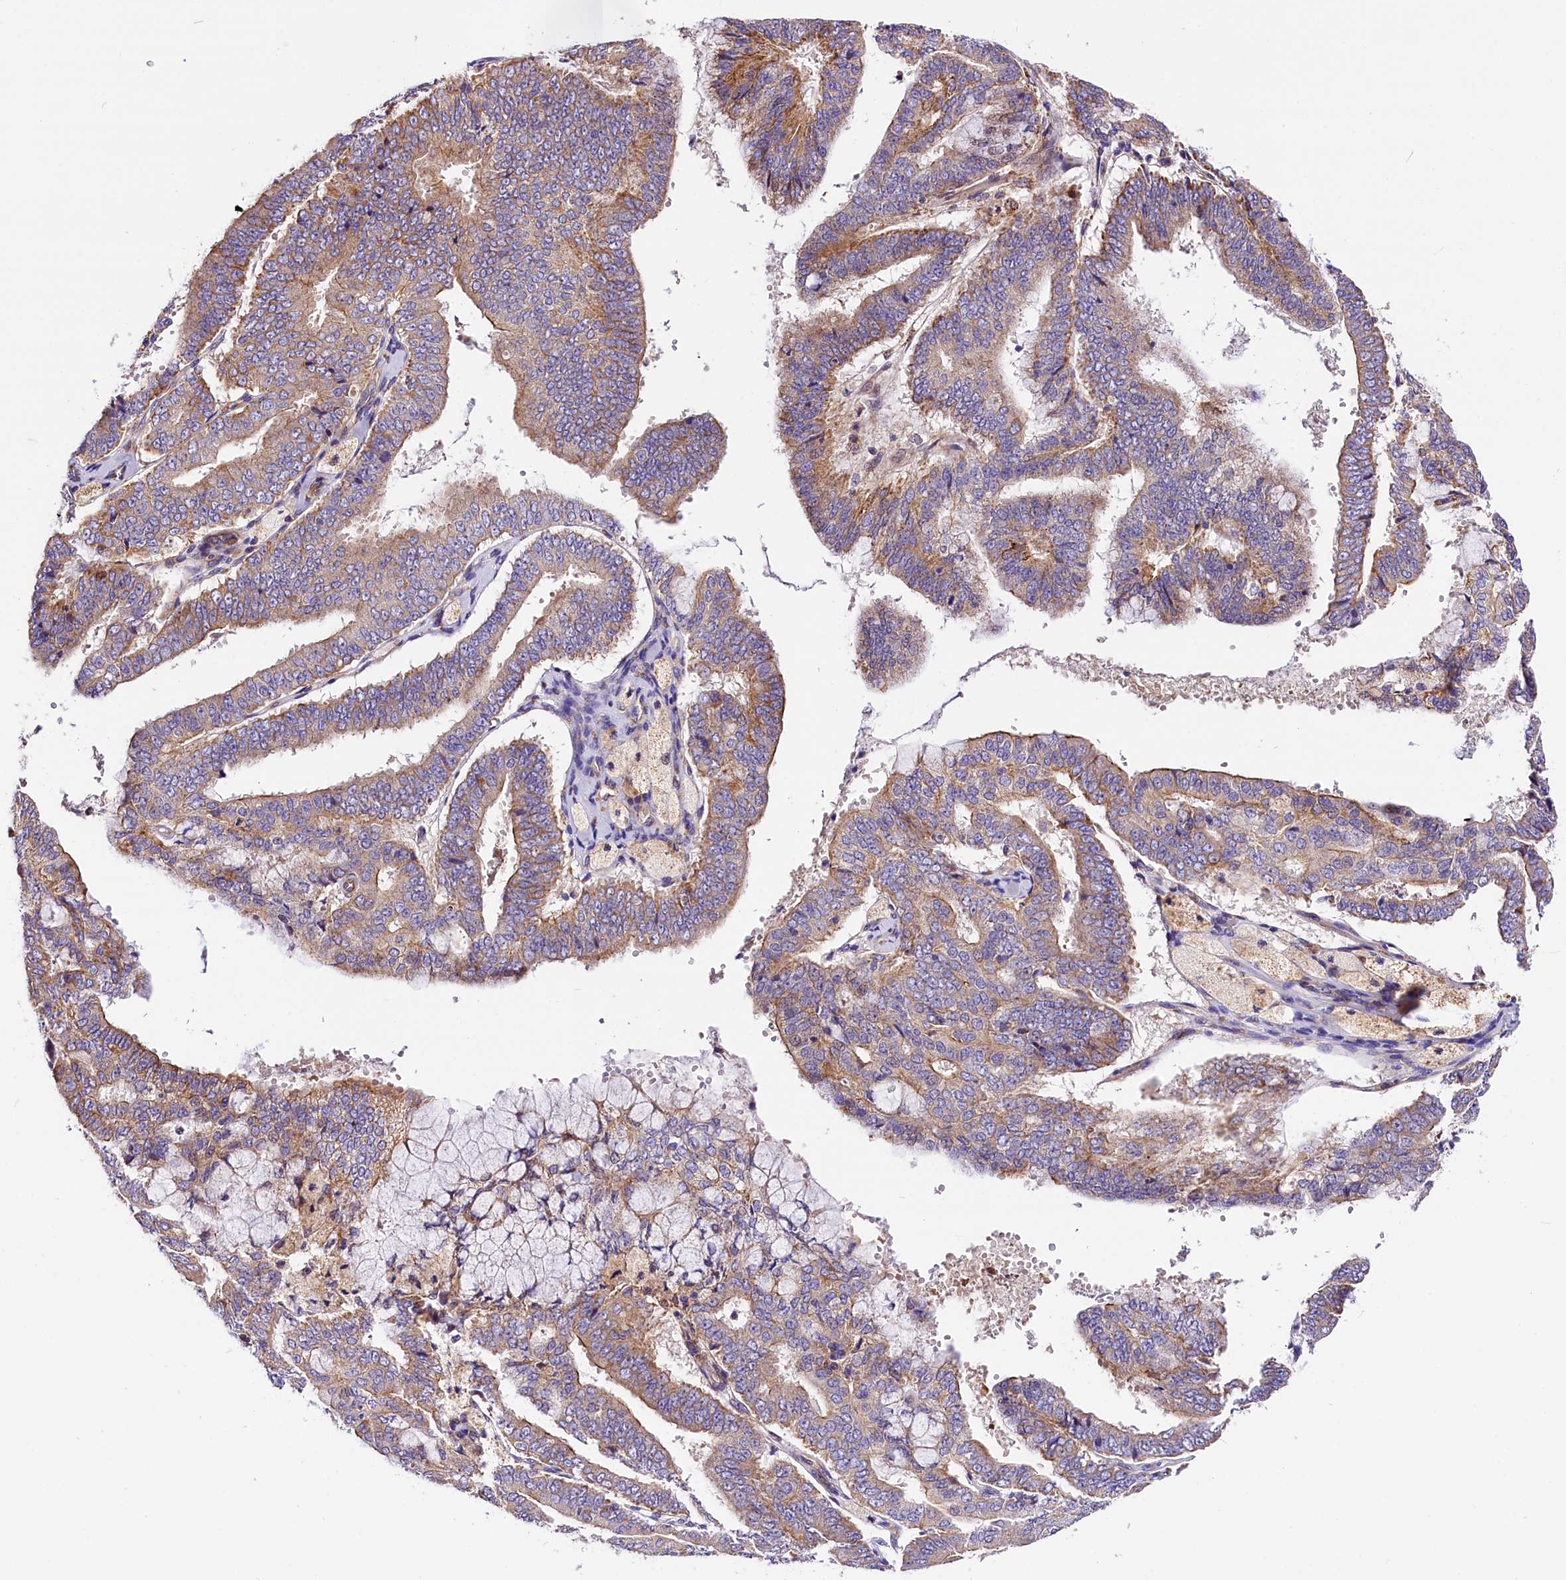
{"staining": {"intensity": "moderate", "quantity": "25%-75%", "location": "cytoplasmic/membranous"}, "tissue": "endometrial cancer", "cell_type": "Tumor cells", "image_type": "cancer", "snomed": [{"axis": "morphology", "description": "Adenocarcinoma, NOS"}, {"axis": "topography", "description": "Endometrium"}], "caption": "Human adenocarcinoma (endometrial) stained for a protein (brown) displays moderate cytoplasmic/membranous positive positivity in approximately 25%-75% of tumor cells.", "gene": "ARMC6", "patient": {"sex": "female", "age": 63}}